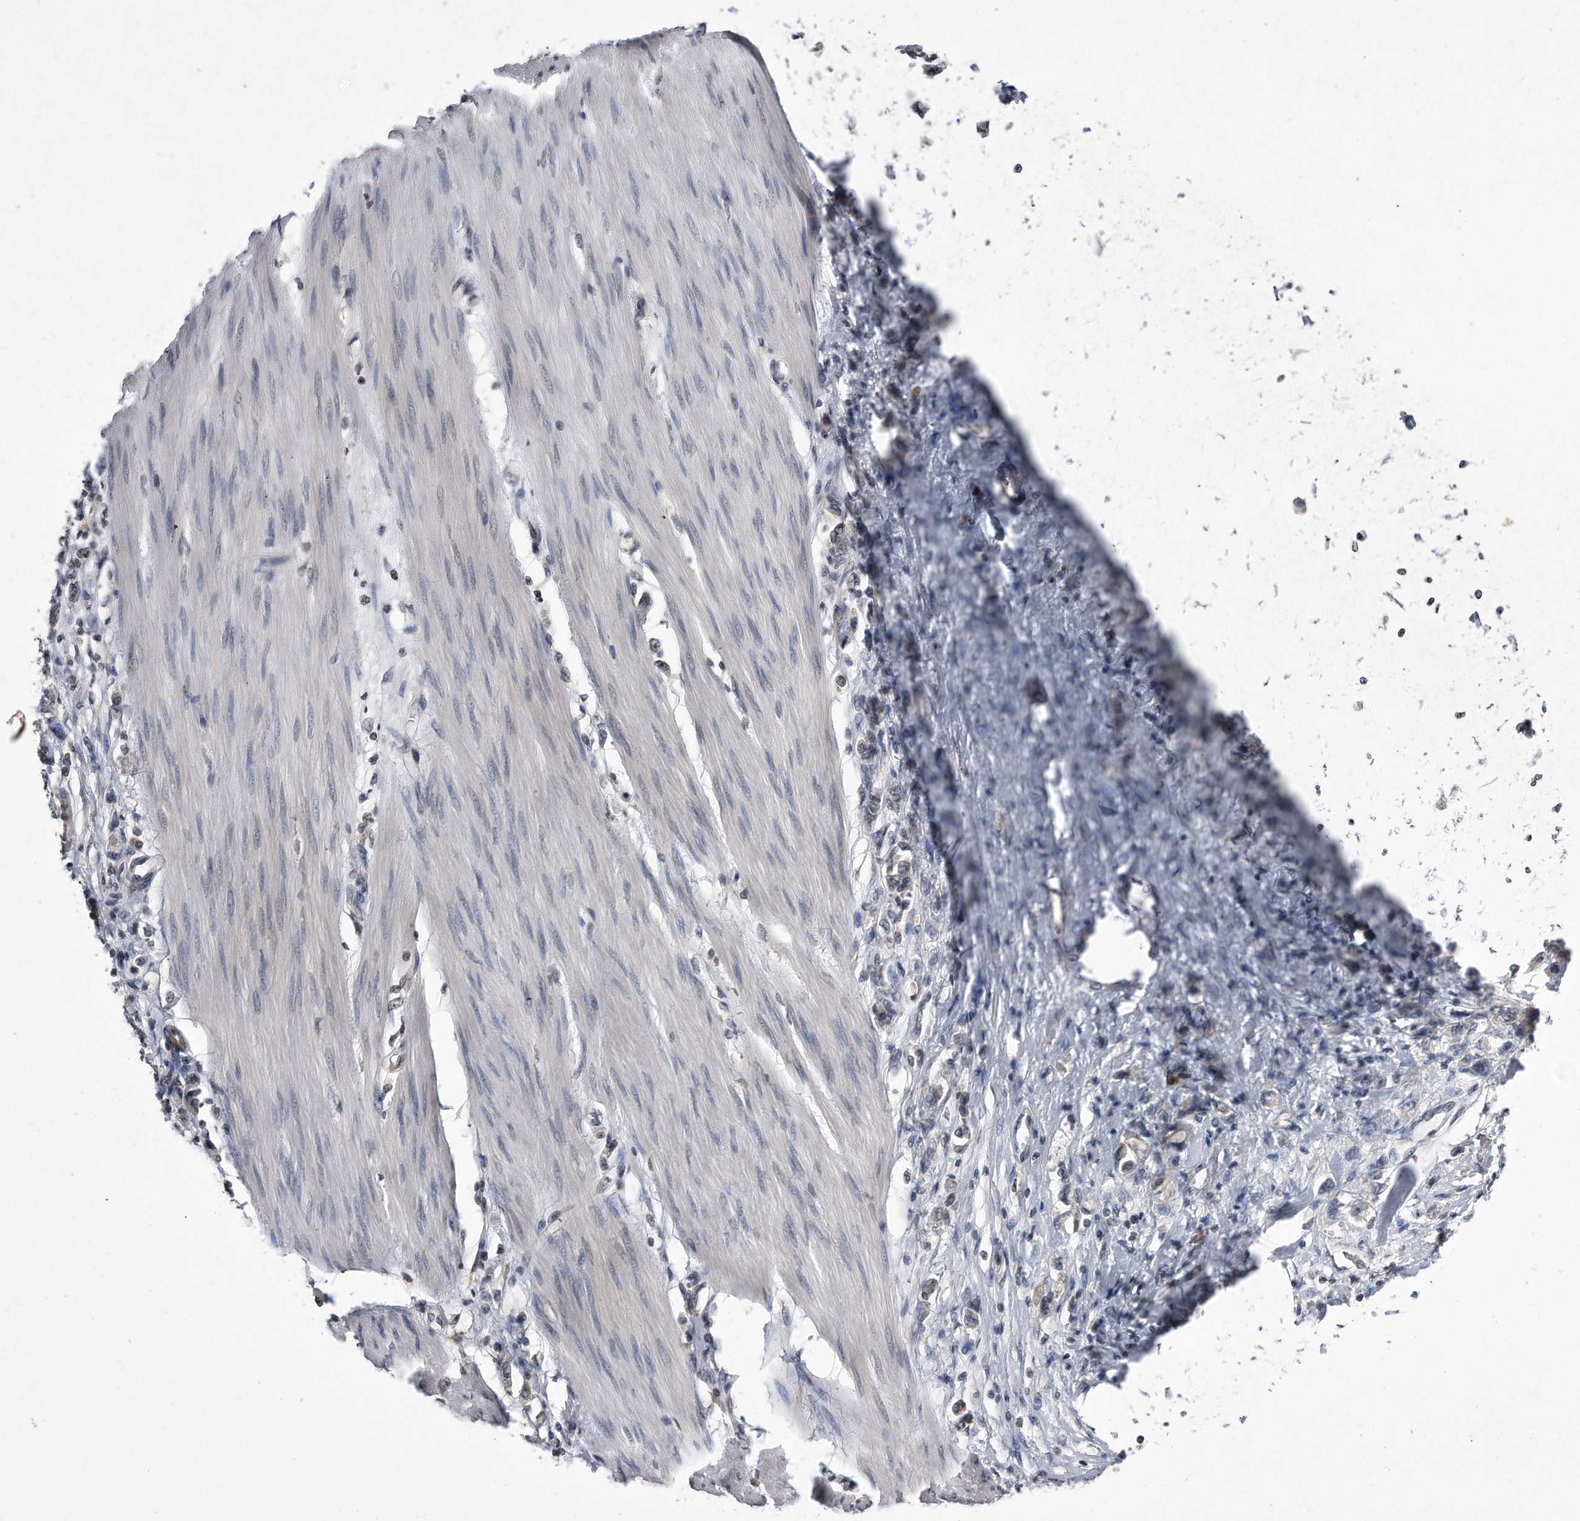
{"staining": {"intensity": "negative", "quantity": "none", "location": "none"}, "tissue": "stomach cancer", "cell_type": "Tumor cells", "image_type": "cancer", "snomed": [{"axis": "morphology", "description": "Adenocarcinoma, NOS"}, {"axis": "topography", "description": "Stomach"}], "caption": "Image shows no protein expression in tumor cells of stomach cancer (adenocarcinoma) tissue.", "gene": "DAB1", "patient": {"sex": "female", "age": 76}}